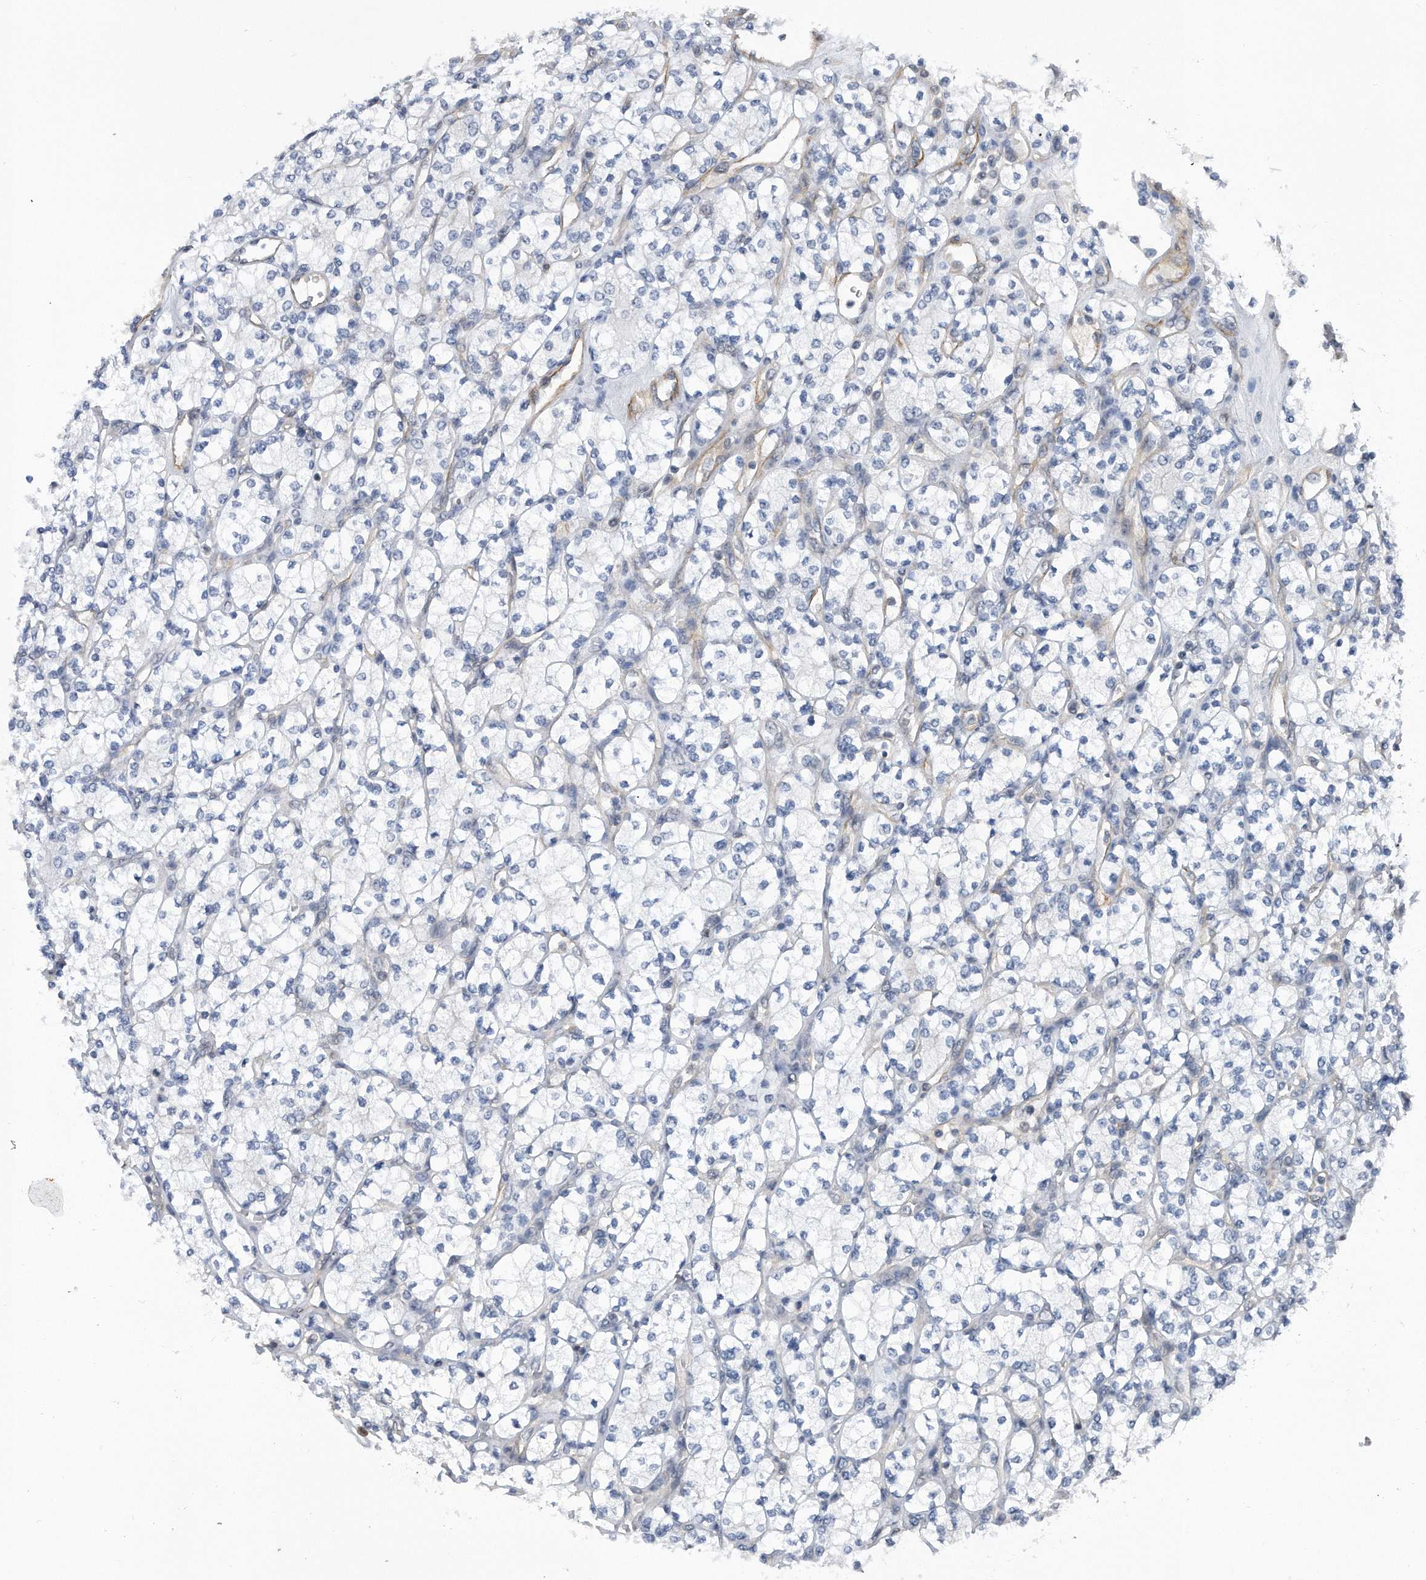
{"staining": {"intensity": "negative", "quantity": "none", "location": "none"}, "tissue": "renal cancer", "cell_type": "Tumor cells", "image_type": "cancer", "snomed": [{"axis": "morphology", "description": "Adenocarcinoma, NOS"}, {"axis": "topography", "description": "Kidney"}], "caption": "Tumor cells show no significant expression in adenocarcinoma (renal). The staining was performed using DAB (3,3'-diaminobenzidine) to visualize the protein expression in brown, while the nuclei were stained in blue with hematoxylin (Magnification: 20x).", "gene": "TP53INP1", "patient": {"sex": "male", "age": 77}}